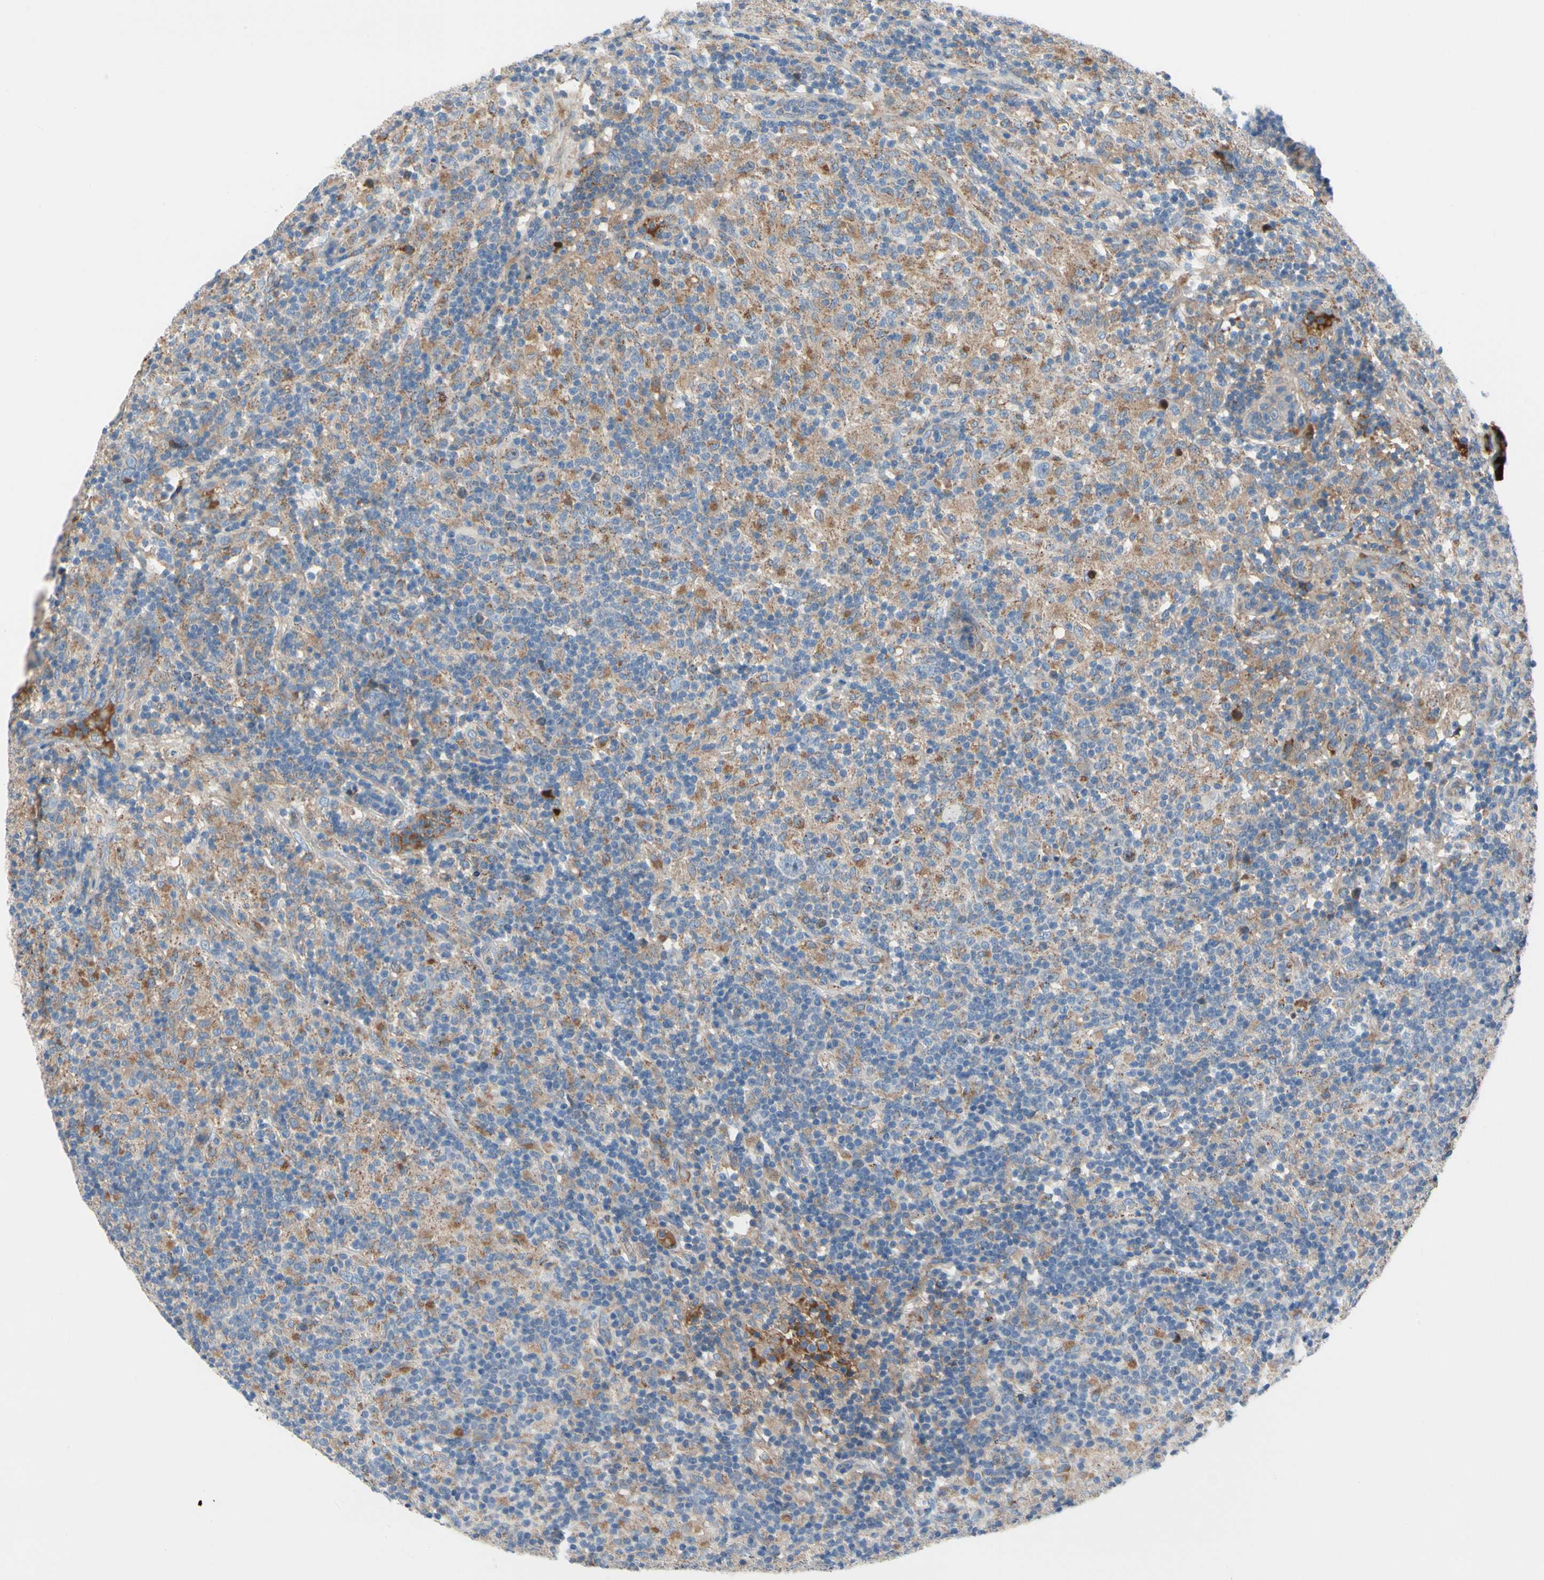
{"staining": {"intensity": "negative", "quantity": "none", "location": "none"}, "tissue": "lymphoma", "cell_type": "Tumor cells", "image_type": "cancer", "snomed": [{"axis": "morphology", "description": "Hodgkin's disease, NOS"}, {"axis": "topography", "description": "Lymph node"}], "caption": "Immunohistochemistry photomicrograph of Hodgkin's disease stained for a protein (brown), which displays no expression in tumor cells.", "gene": "HJURP", "patient": {"sex": "male", "age": 70}}